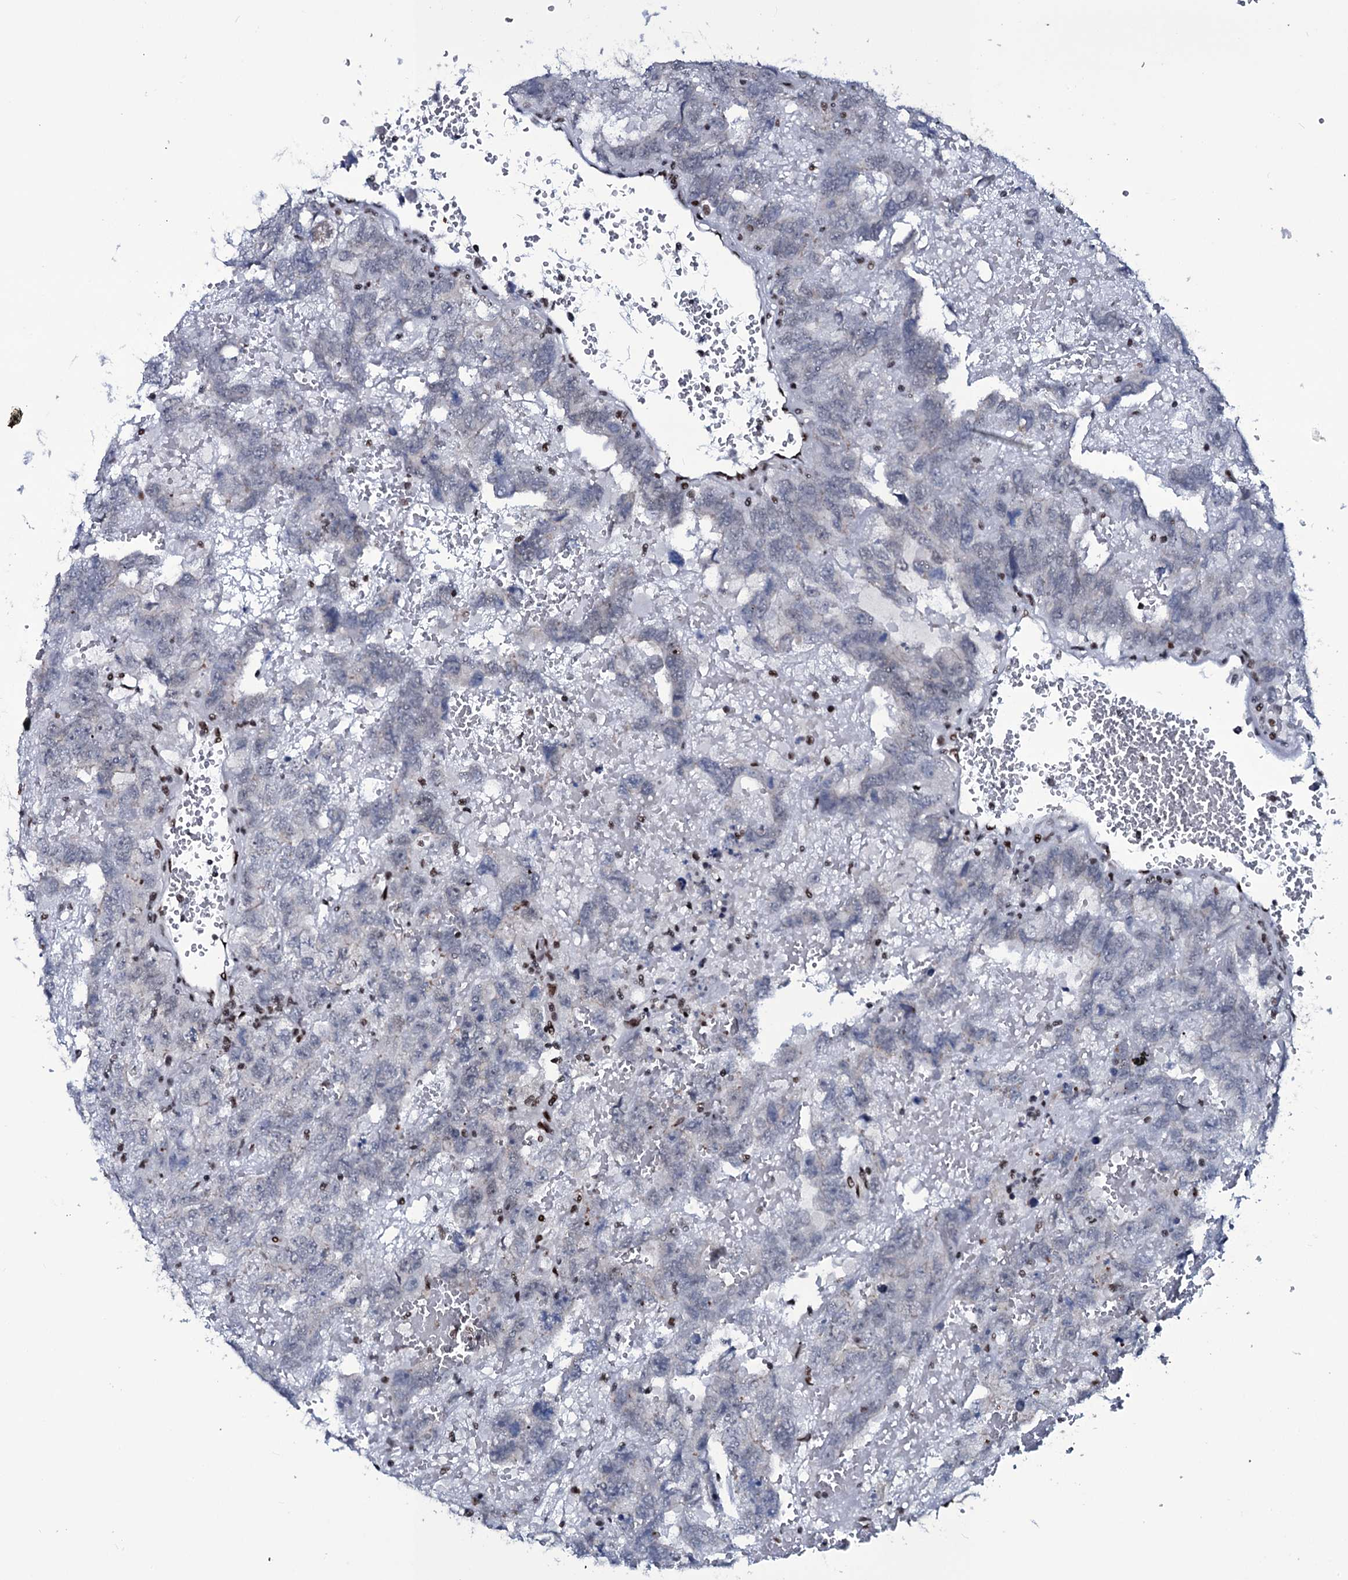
{"staining": {"intensity": "negative", "quantity": "none", "location": "none"}, "tissue": "testis cancer", "cell_type": "Tumor cells", "image_type": "cancer", "snomed": [{"axis": "morphology", "description": "Carcinoma, Embryonal, NOS"}, {"axis": "topography", "description": "Testis"}], "caption": "Micrograph shows no significant protein positivity in tumor cells of testis embryonal carcinoma. (Stains: DAB (3,3'-diaminobenzidine) immunohistochemistry (IHC) with hematoxylin counter stain, Microscopy: brightfield microscopy at high magnification).", "gene": "ZMIZ2", "patient": {"sex": "male", "age": 45}}